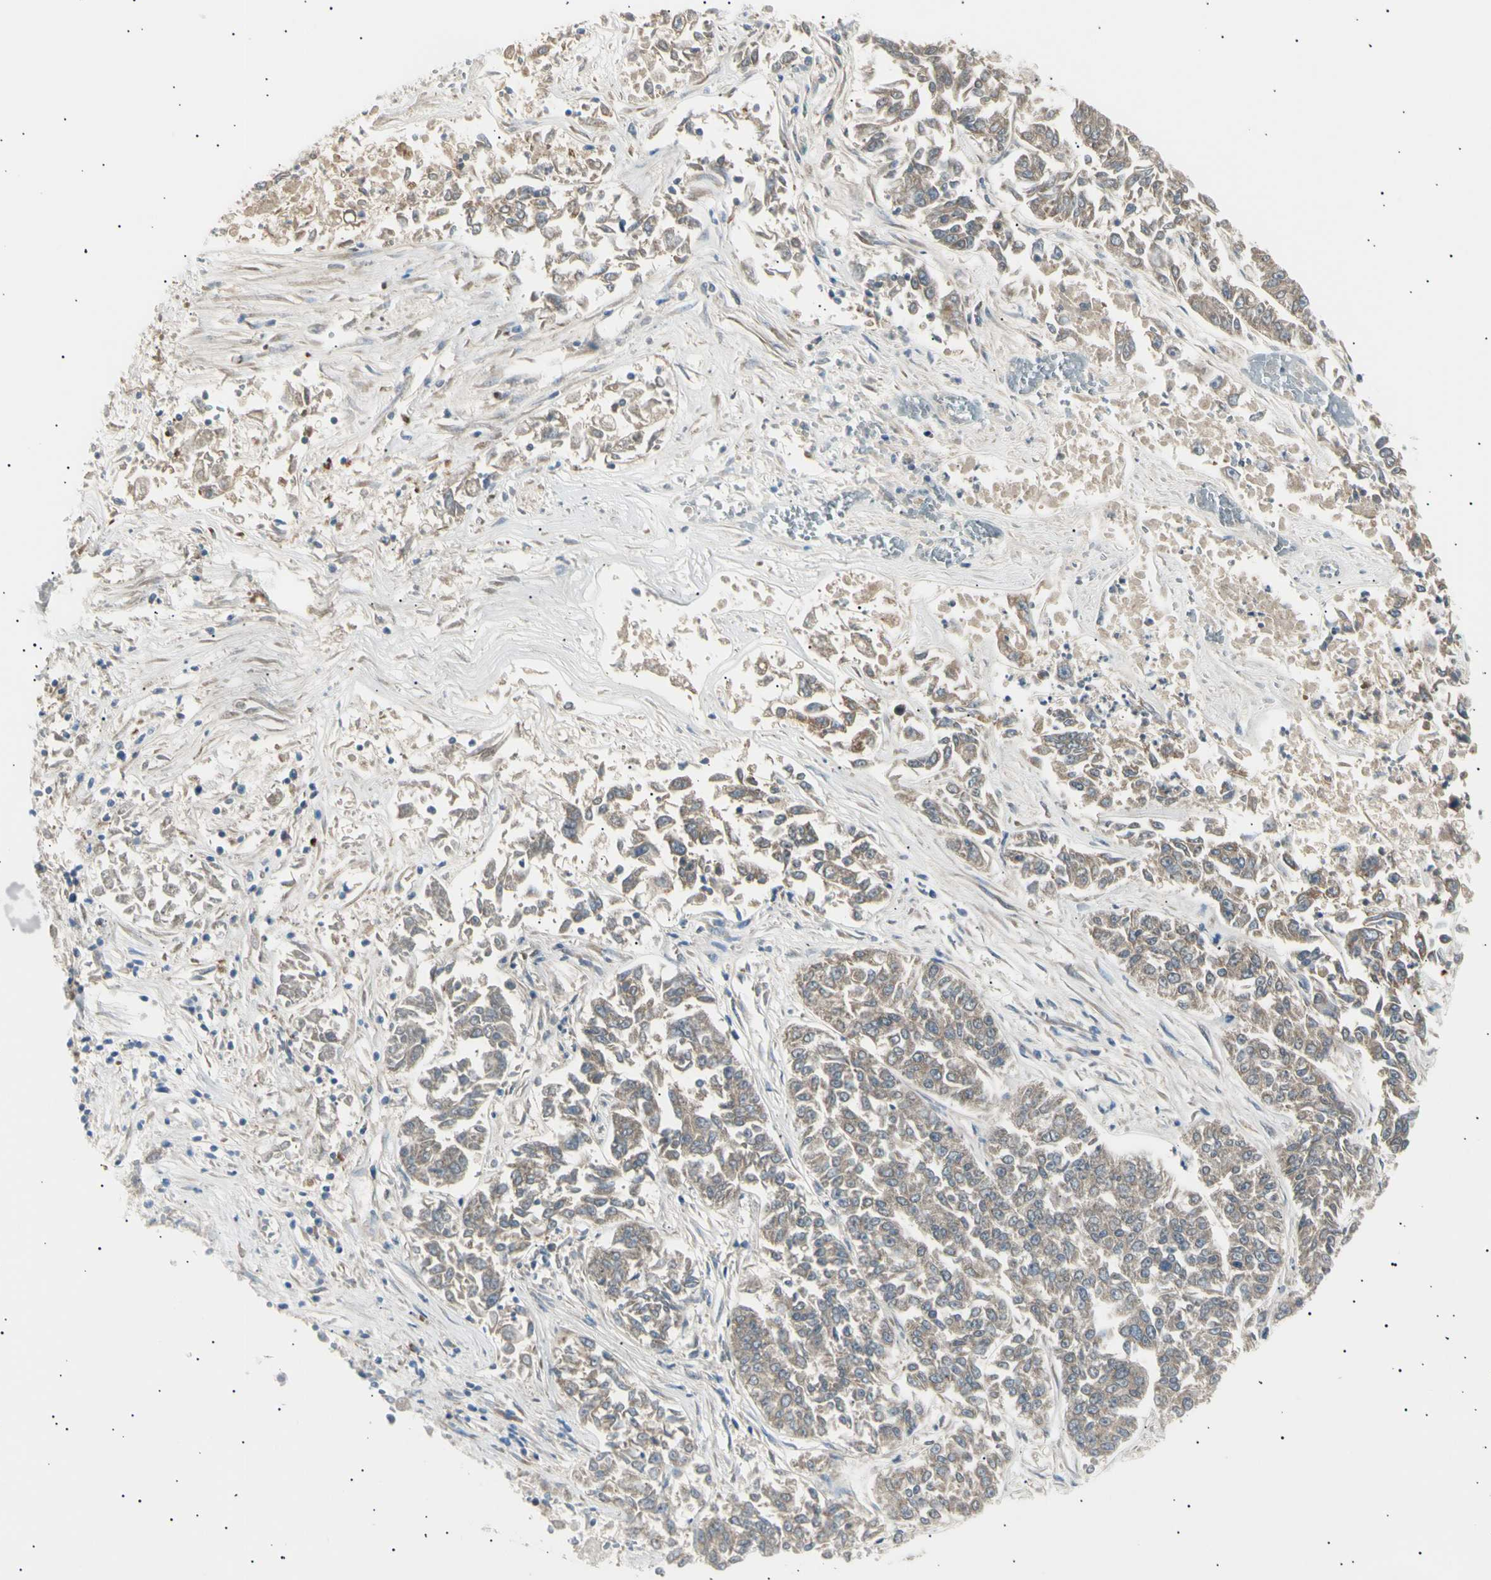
{"staining": {"intensity": "moderate", "quantity": ">75%", "location": "cytoplasmic/membranous"}, "tissue": "lung cancer", "cell_type": "Tumor cells", "image_type": "cancer", "snomed": [{"axis": "morphology", "description": "Adenocarcinoma, NOS"}, {"axis": "topography", "description": "Lung"}], "caption": "Immunohistochemical staining of adenocarcinoma (lung) reveals medium levels of moderate cytoplasmic/membranous expression in about >75% of tumor cells. Using DAB (brown) and hematoxylin (blue) stains, captured at high magnification using brightfield microscopy.", "gene": "LHPP", "patient": {"sex": "male", "age": 84}}